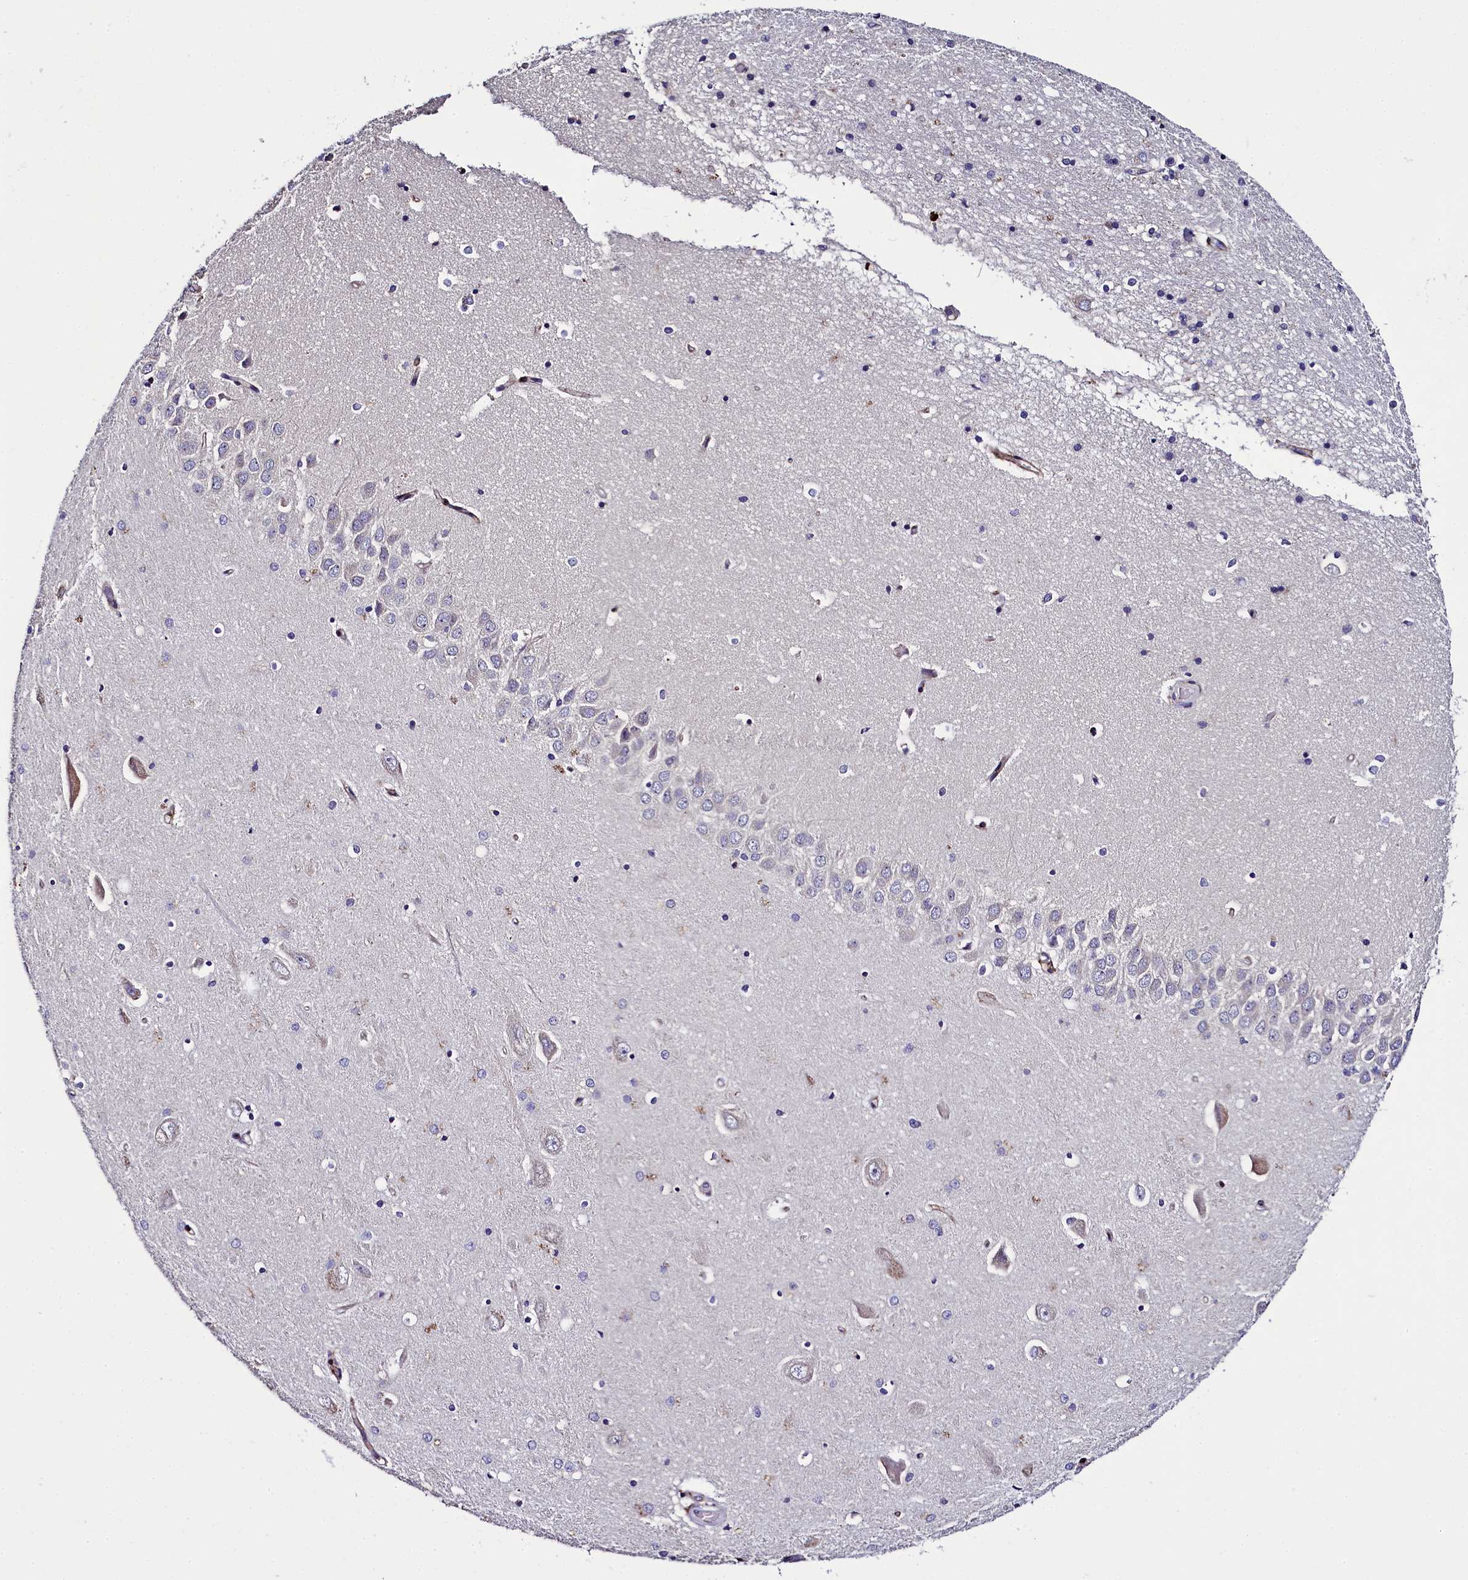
{"staining": {"intensity": "negative", "quantity": "none", "location": "none"}, "tissue": "hippocampus", "cell_type": "Glial cells", "image_type": "normal", "snomed": [{"axis": "morphology", "description": "Normal tissue, NOS"}, {"axis": "topography", "description": "Hippocampus"}], "caption": "Immunohistochemistry (IHC) of benign hippocampus reveals no positivity in glial cells. The staining was performed using DAB to visualize the protein expression in brown, while the nuclei were stained in blue with hematoxylin (Magnification: 20x).", "gene": "MRC2", "patient": {"sex": "male", "age": 45}}